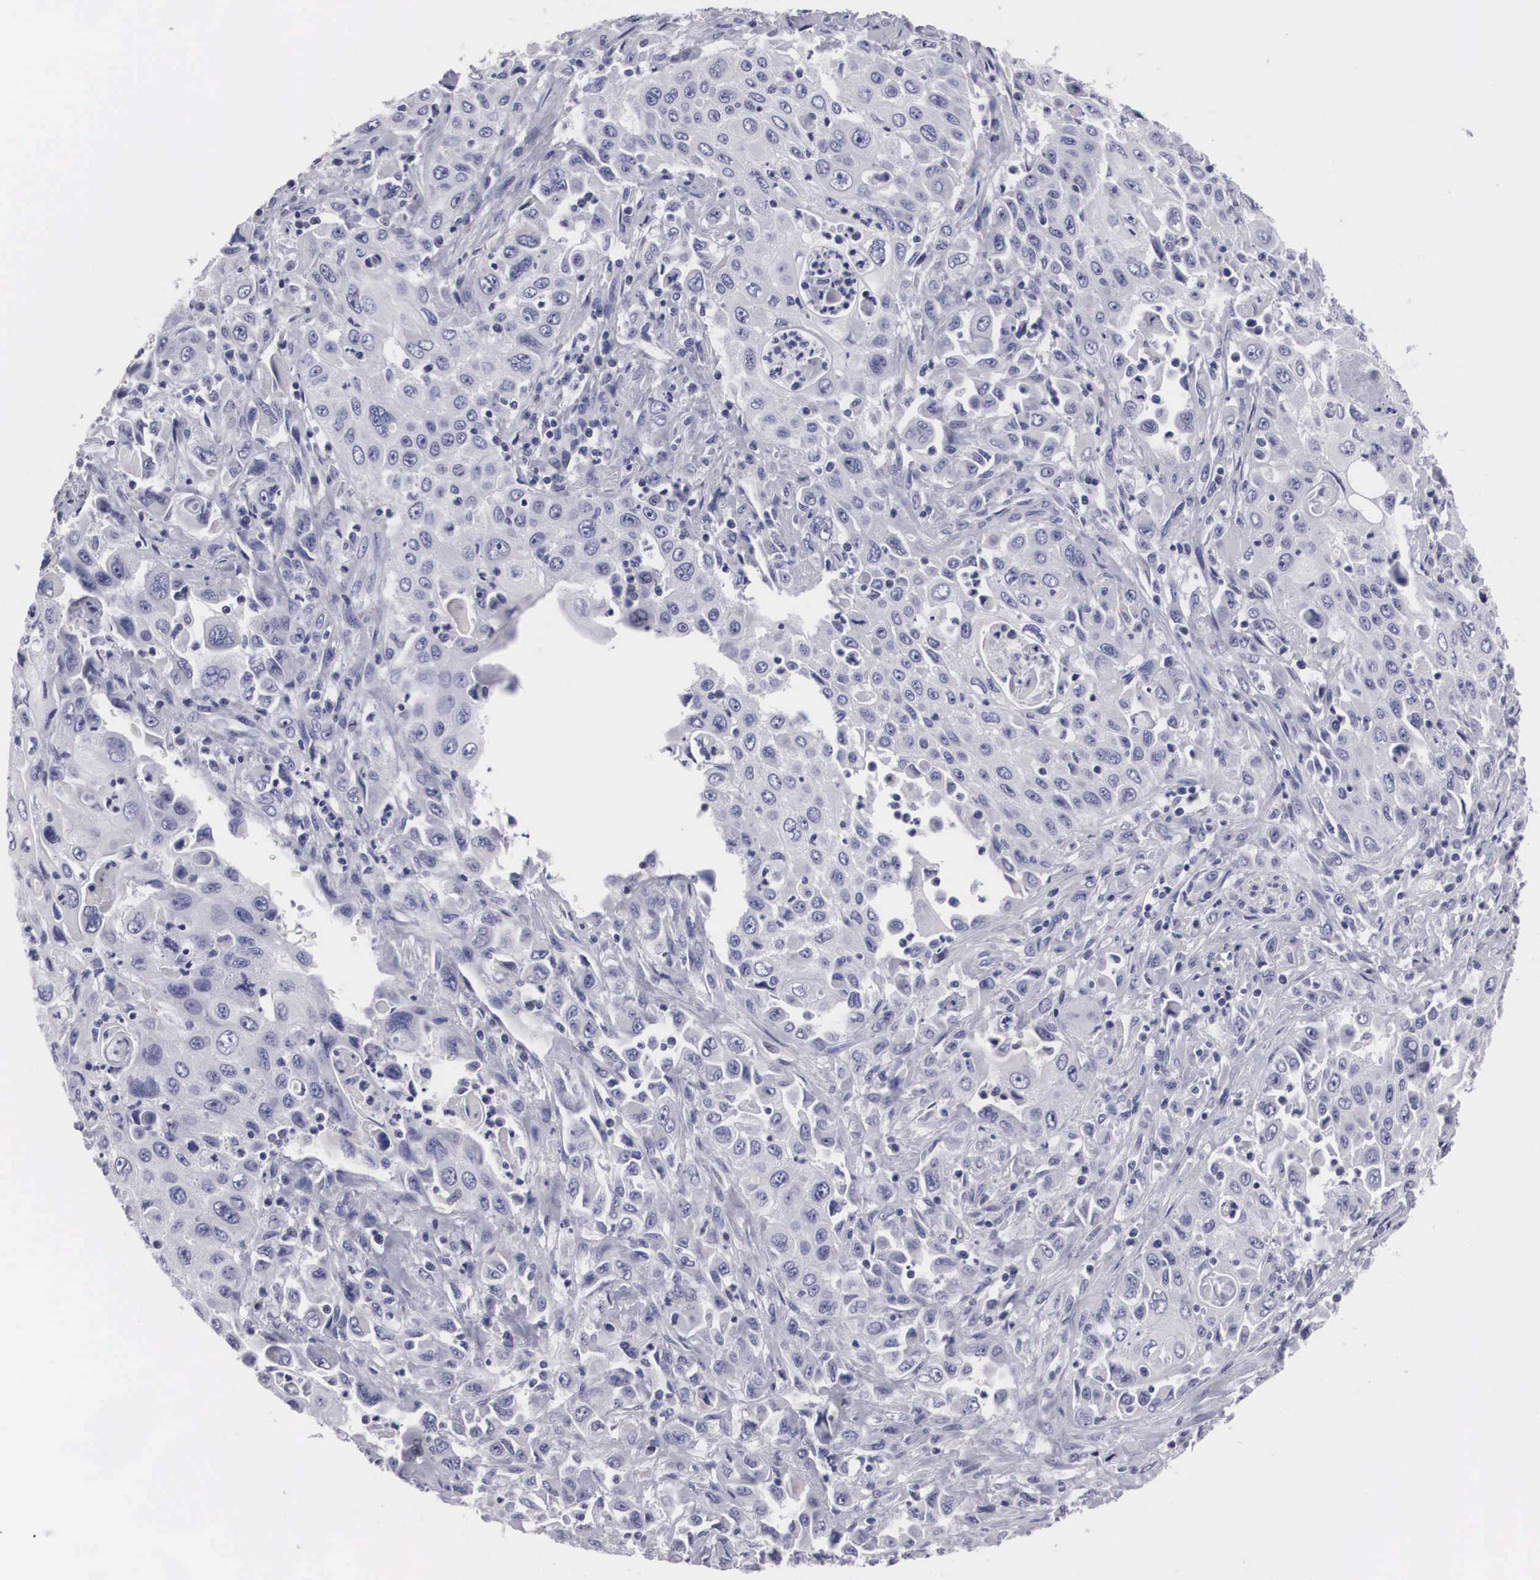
{"staining": {"intensity": "negative", "quantity": "none", "location": "none"}, "tissue": "pancreatic cancer", "cell_type": "Tumor cells", "image_type": "cancer", "snomed": [{"axis": "morphology", "description": "Adenocarcinoma, NOS"}, {"axis": "topography", "description": "Pancreas"}], "caption": "Human pancreatic cancer (adenocarcinoma) stained for a protein using immunohistochemistry exhibits no expression in tumor cells.", "gene": "ARMCX3", "patient": {"sex": "male", "age": 70}}